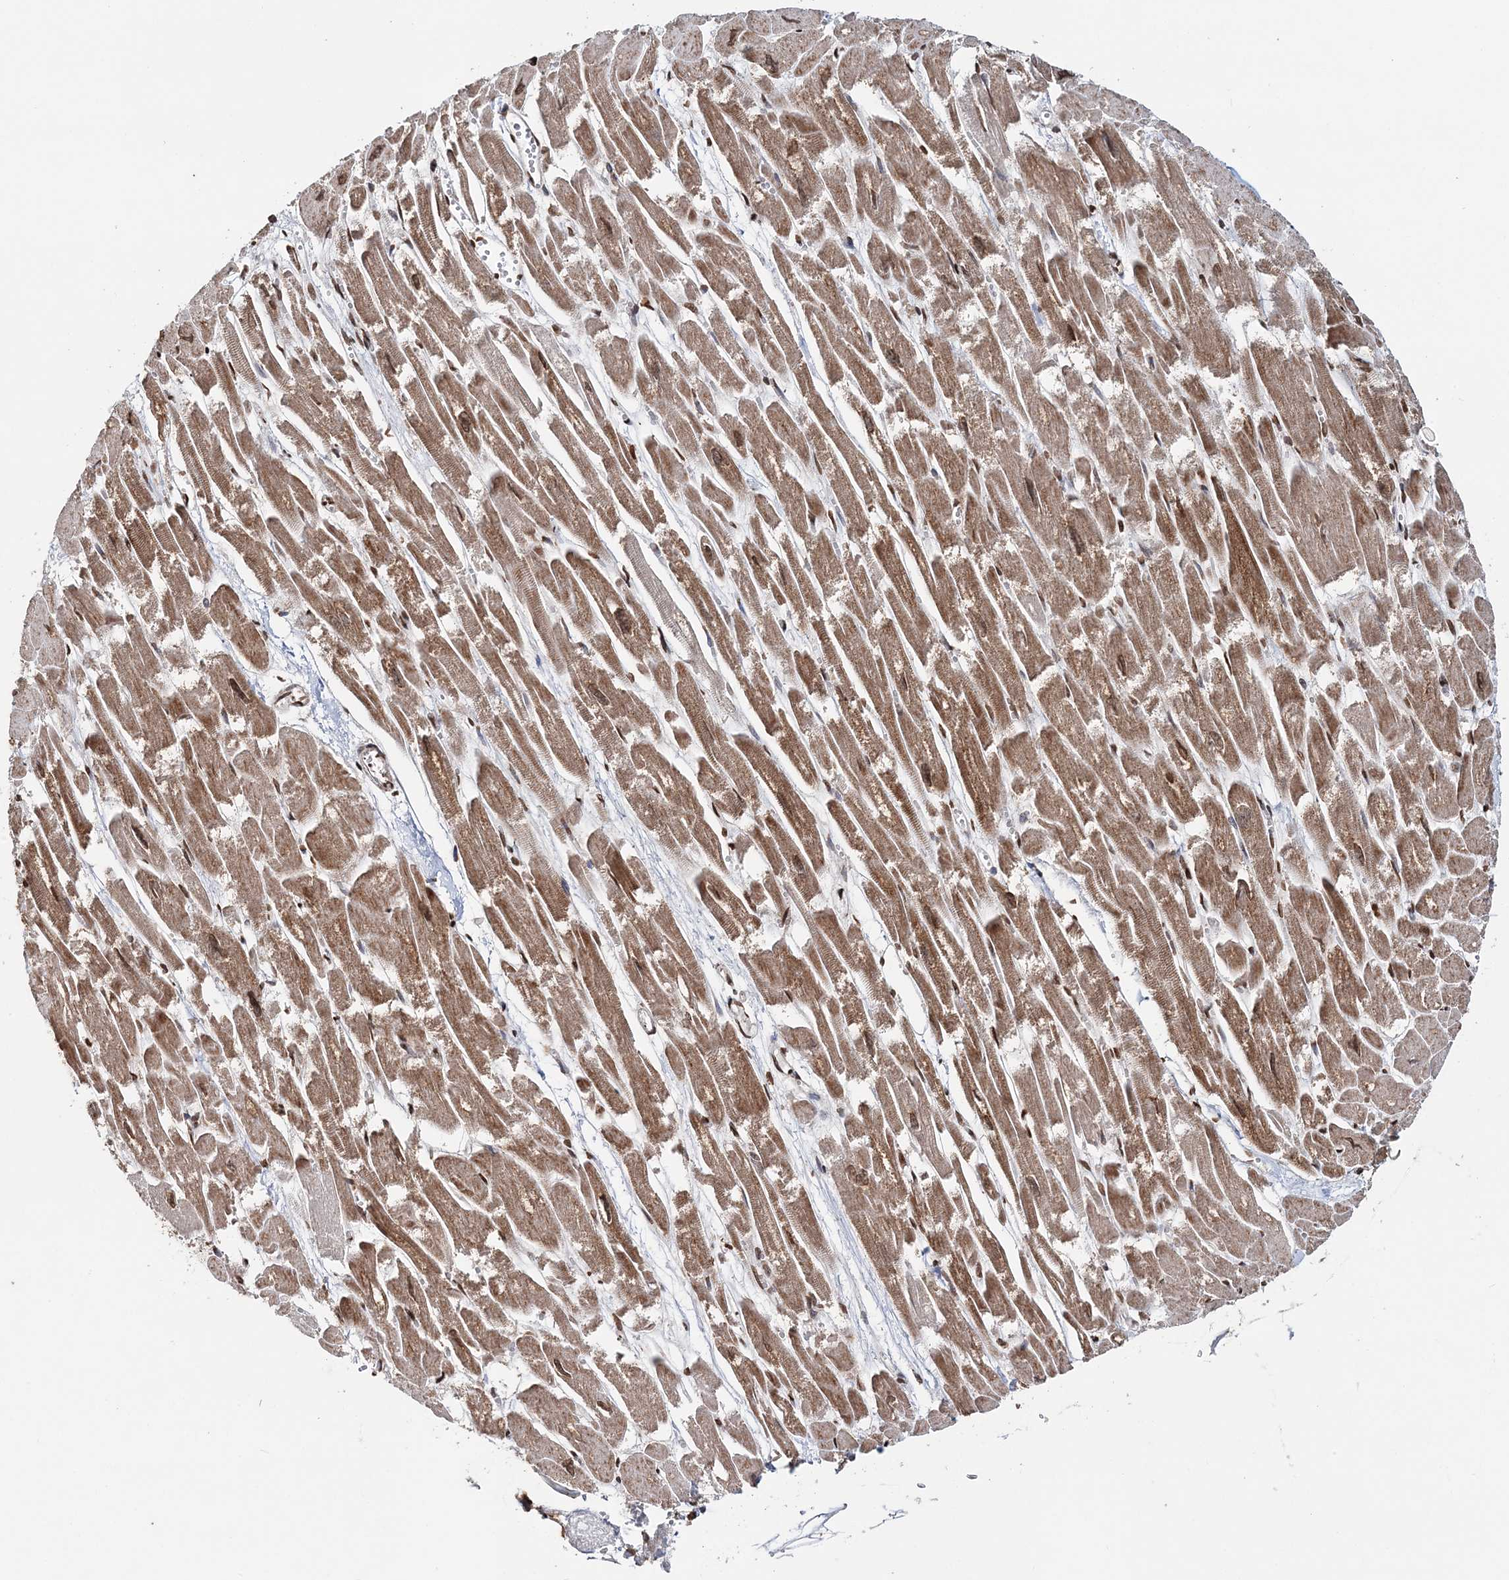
{"staining": {"intensity": "moderate", "quantity": ">75%", "location": "cytoplasmic/membranous,nuclear"}, "tissue": "heart muscle", "cell_type": "Cardiomyocytes", "image_type": "normal", "snomed": [{"axis": "morphology", "description": "Normal tissue, NOS"}, {"axis": "topography", "description": "Heart"}], "caption": "Heart muscle stained with immunohistochemistry displays moderate cytoplasmic/membranous,nuclear expression in about >75% of cardiomyocytes.", "gene": "SOWAHB", "patient": {"sex": "male", "age": 54}}